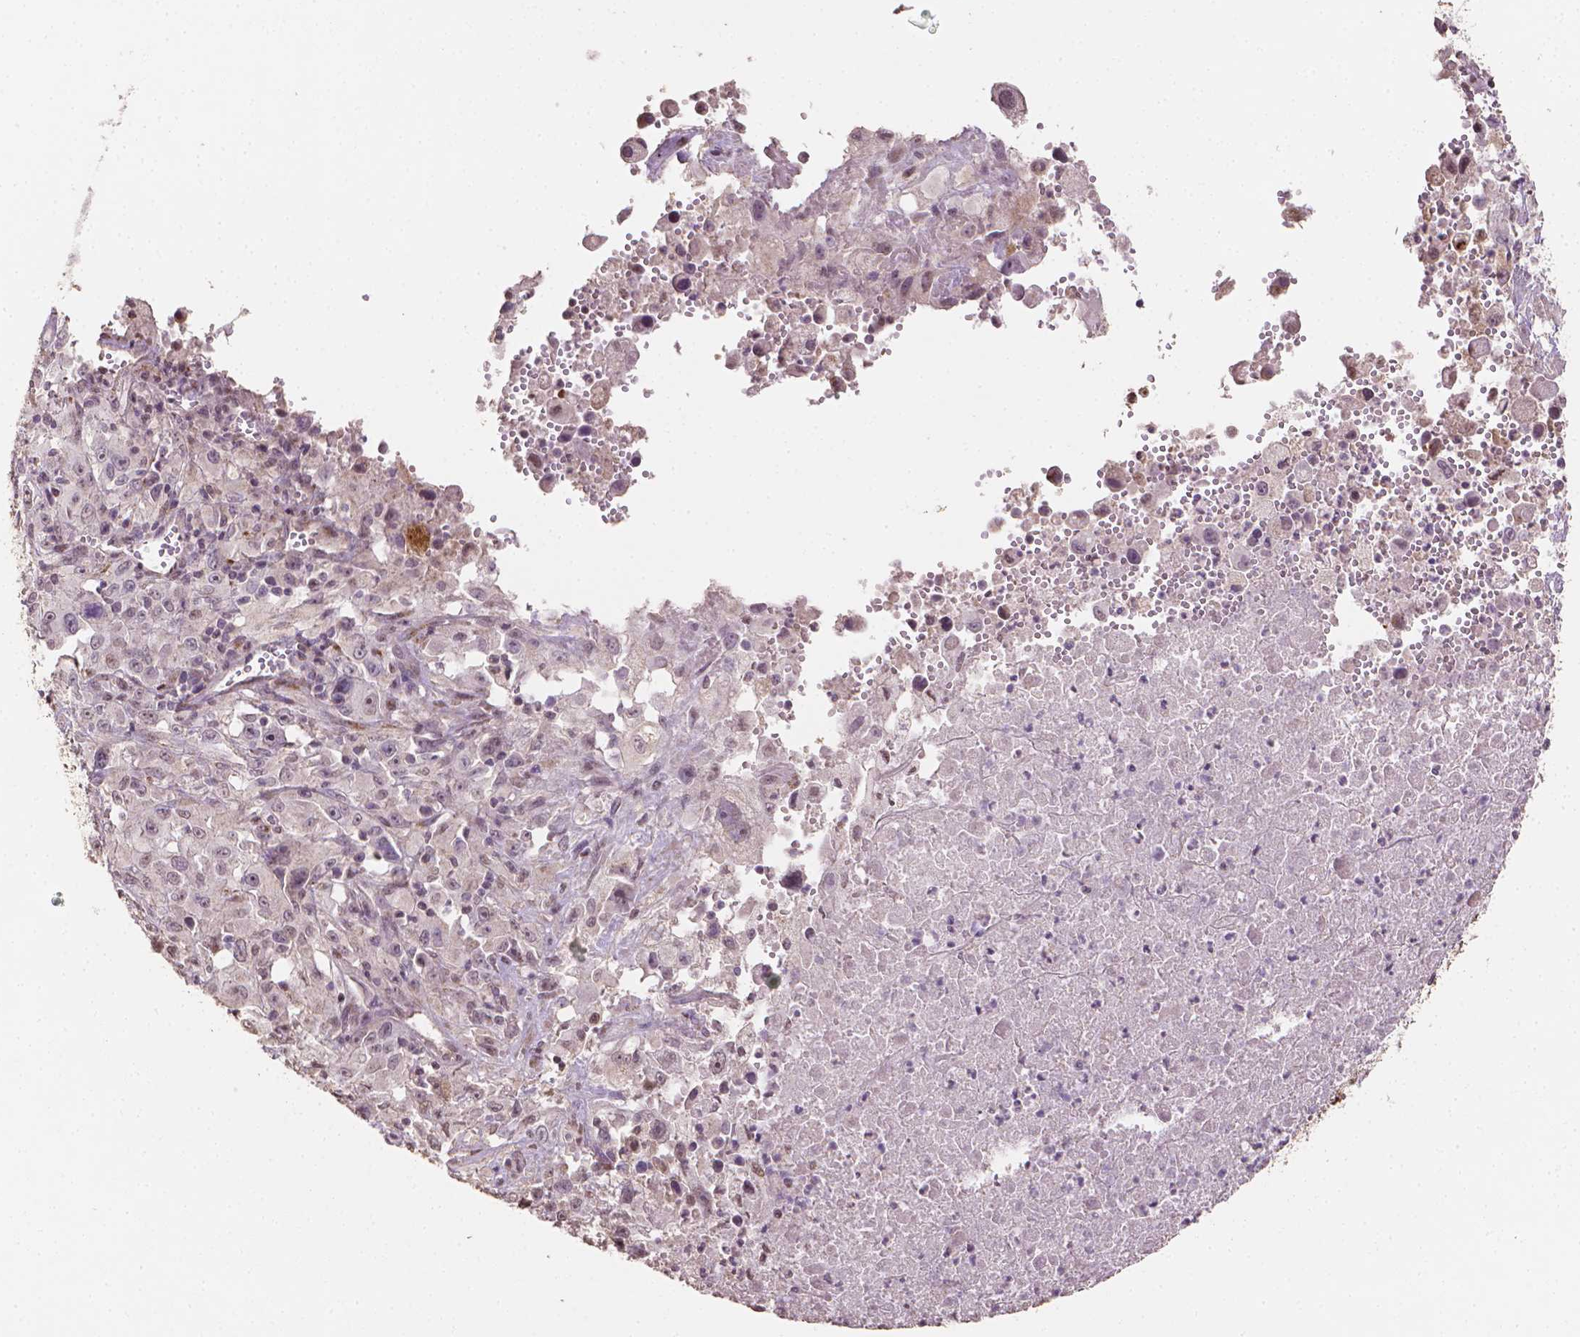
{"staining": {"intensity": "negative", "quantity": "none", "location": "none"}, "tissue": "melanoma", "cell_type": "Tumor cells", "image_type": "cancer", "snomed": [{"axis": "morphology", "description": "Malignant melanoma, Metastatic site"}, {"axis": "topography", "description": "Soft tissue"}], "caption": "The histopathology image shows no significant positivity in tumor cells of melanoma.", "gene": "DCN", "patient": {"sex": "male", "age": 50}}